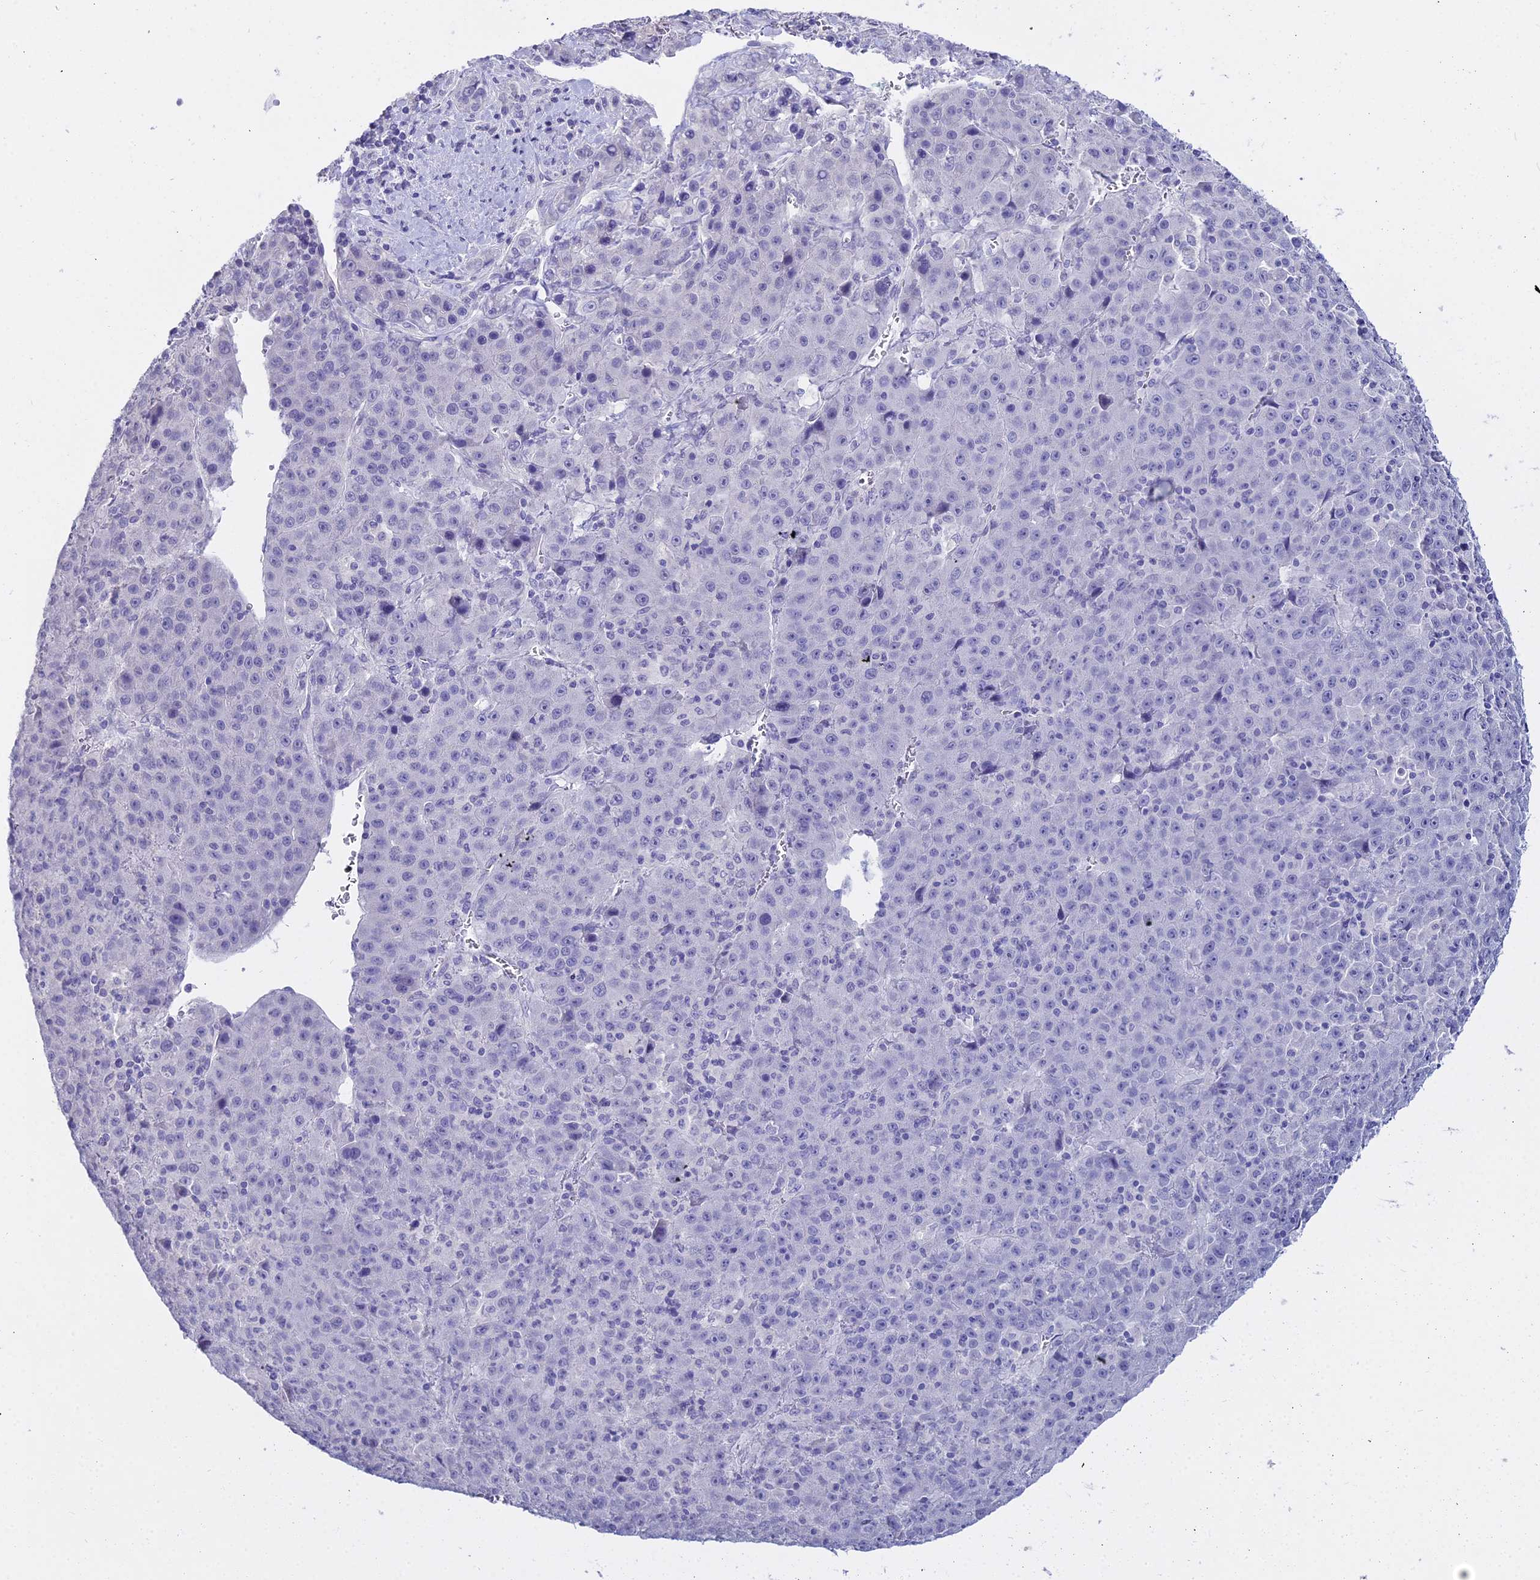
{"staining": {"intensity": "negative", "quantity": "none", "location": "none"}, "tissue": "liver cancer", "cell_type": "Tumor cells", "image_type": "cancer", "snomed": [{"axis": "morphology", "description": "Carcinoma, Hepatocellular, NOS"}, {"axis": "topography", "description": "Liver"}], "caption": "Micrograph shows no significant protein positivity in tumor cells of liver cancer. (DAB immunohistochemistry (IHC) visualized using brightfield microscopy, high magnification).", "gene": "S100A7", "patient": {"sex": "female", "age": 53}}